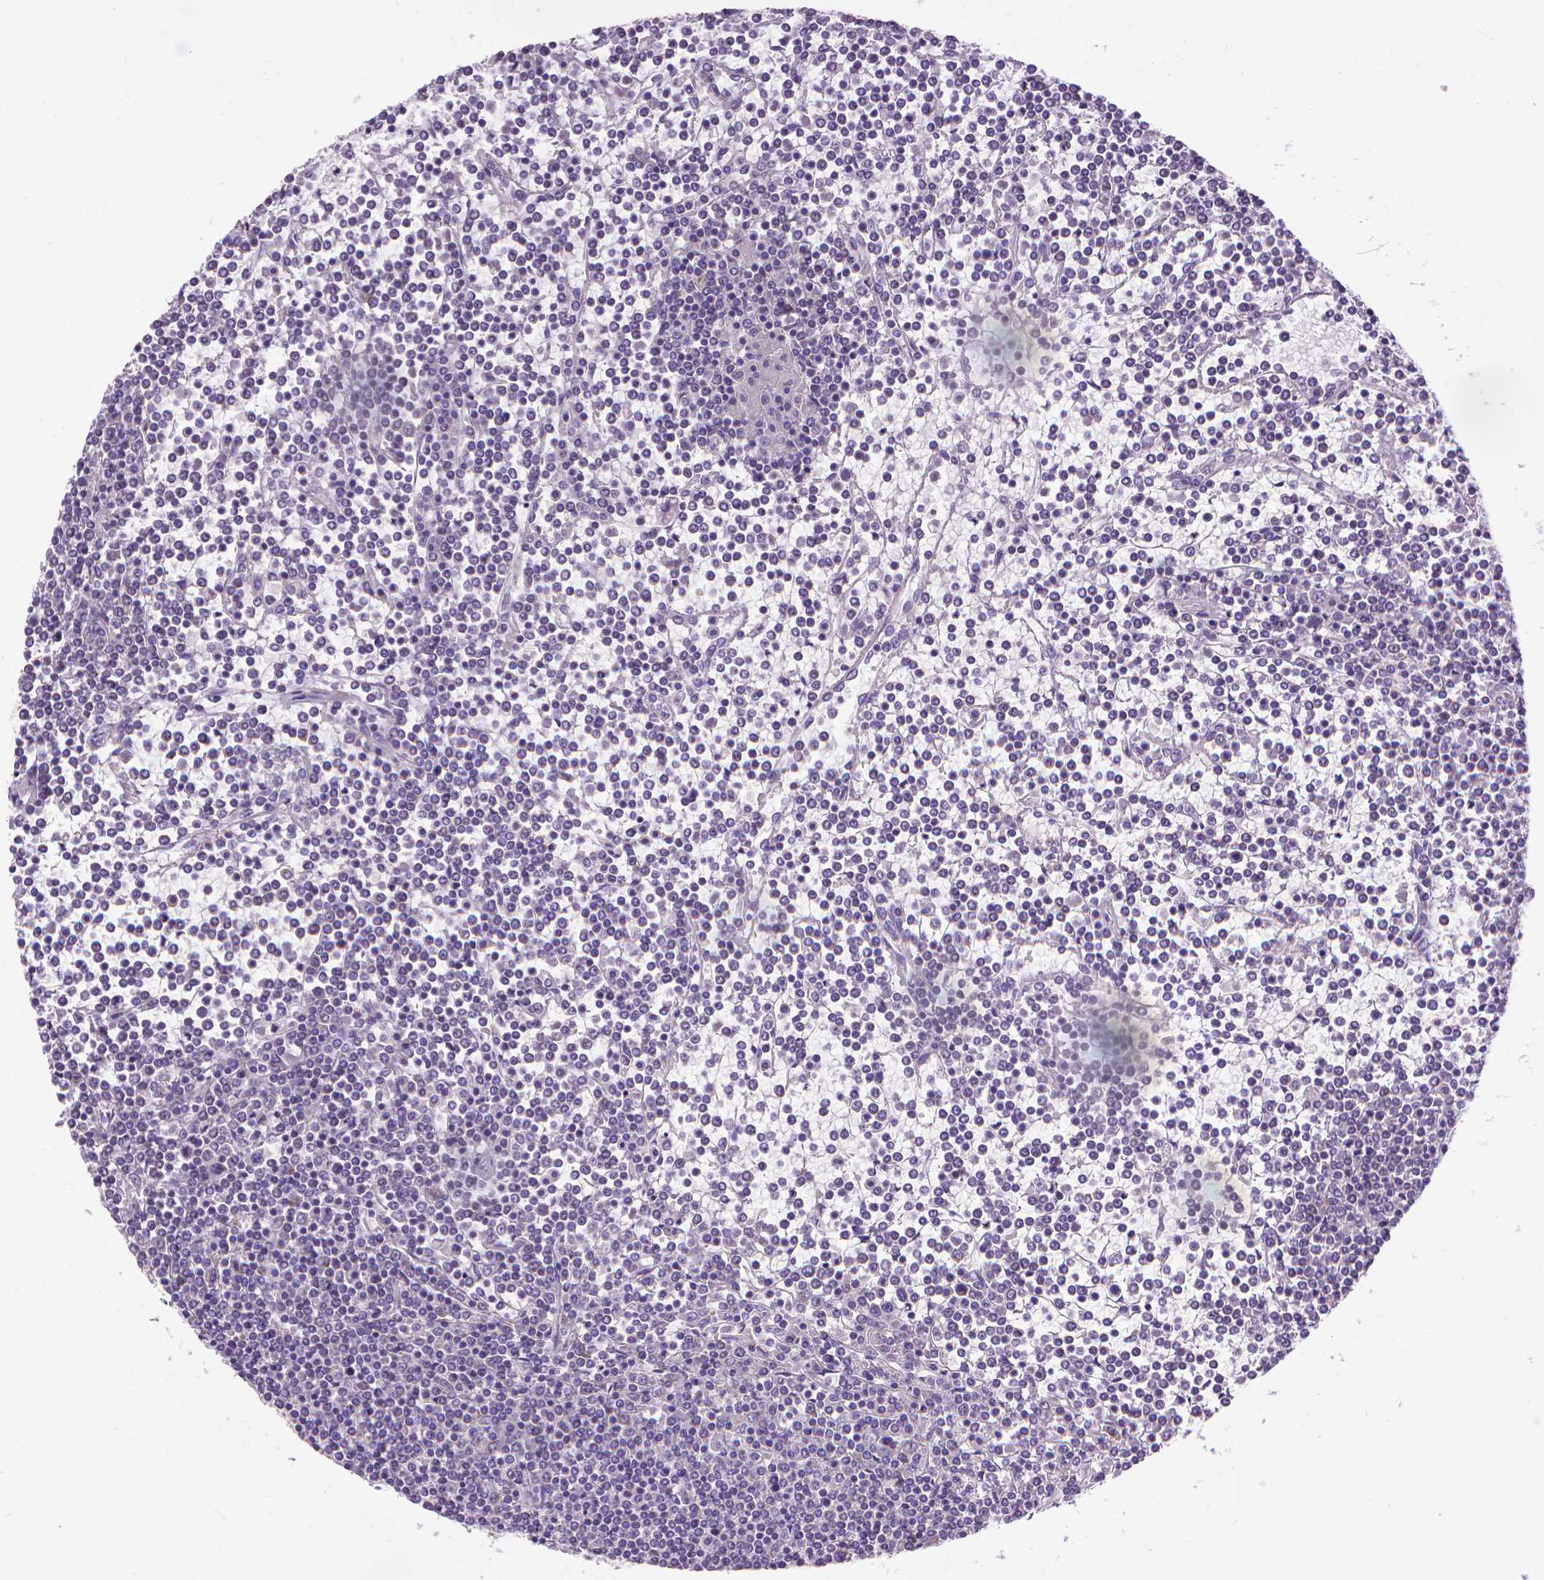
{"staining": {"intensity": "negative", "quantity": "none", "location": "none"}, "tissue": "lymphoma", "cell_type": "Tumor cells", "image_type": "cancer", "snomed": [{"axis": "morphology", "description": "Malignant lymphoma, non-Hodgkin's type, Low grade"}, {"axis": "topography", "description": "Spleen"}], "caption": "Immunohistochemistry of human low-grade malignant lymphoma, non-Hodgkin's type demonstrates no staining in tumor cells.", "gene": "SYN1", "patient": {"sex": "female", "age": 19}}